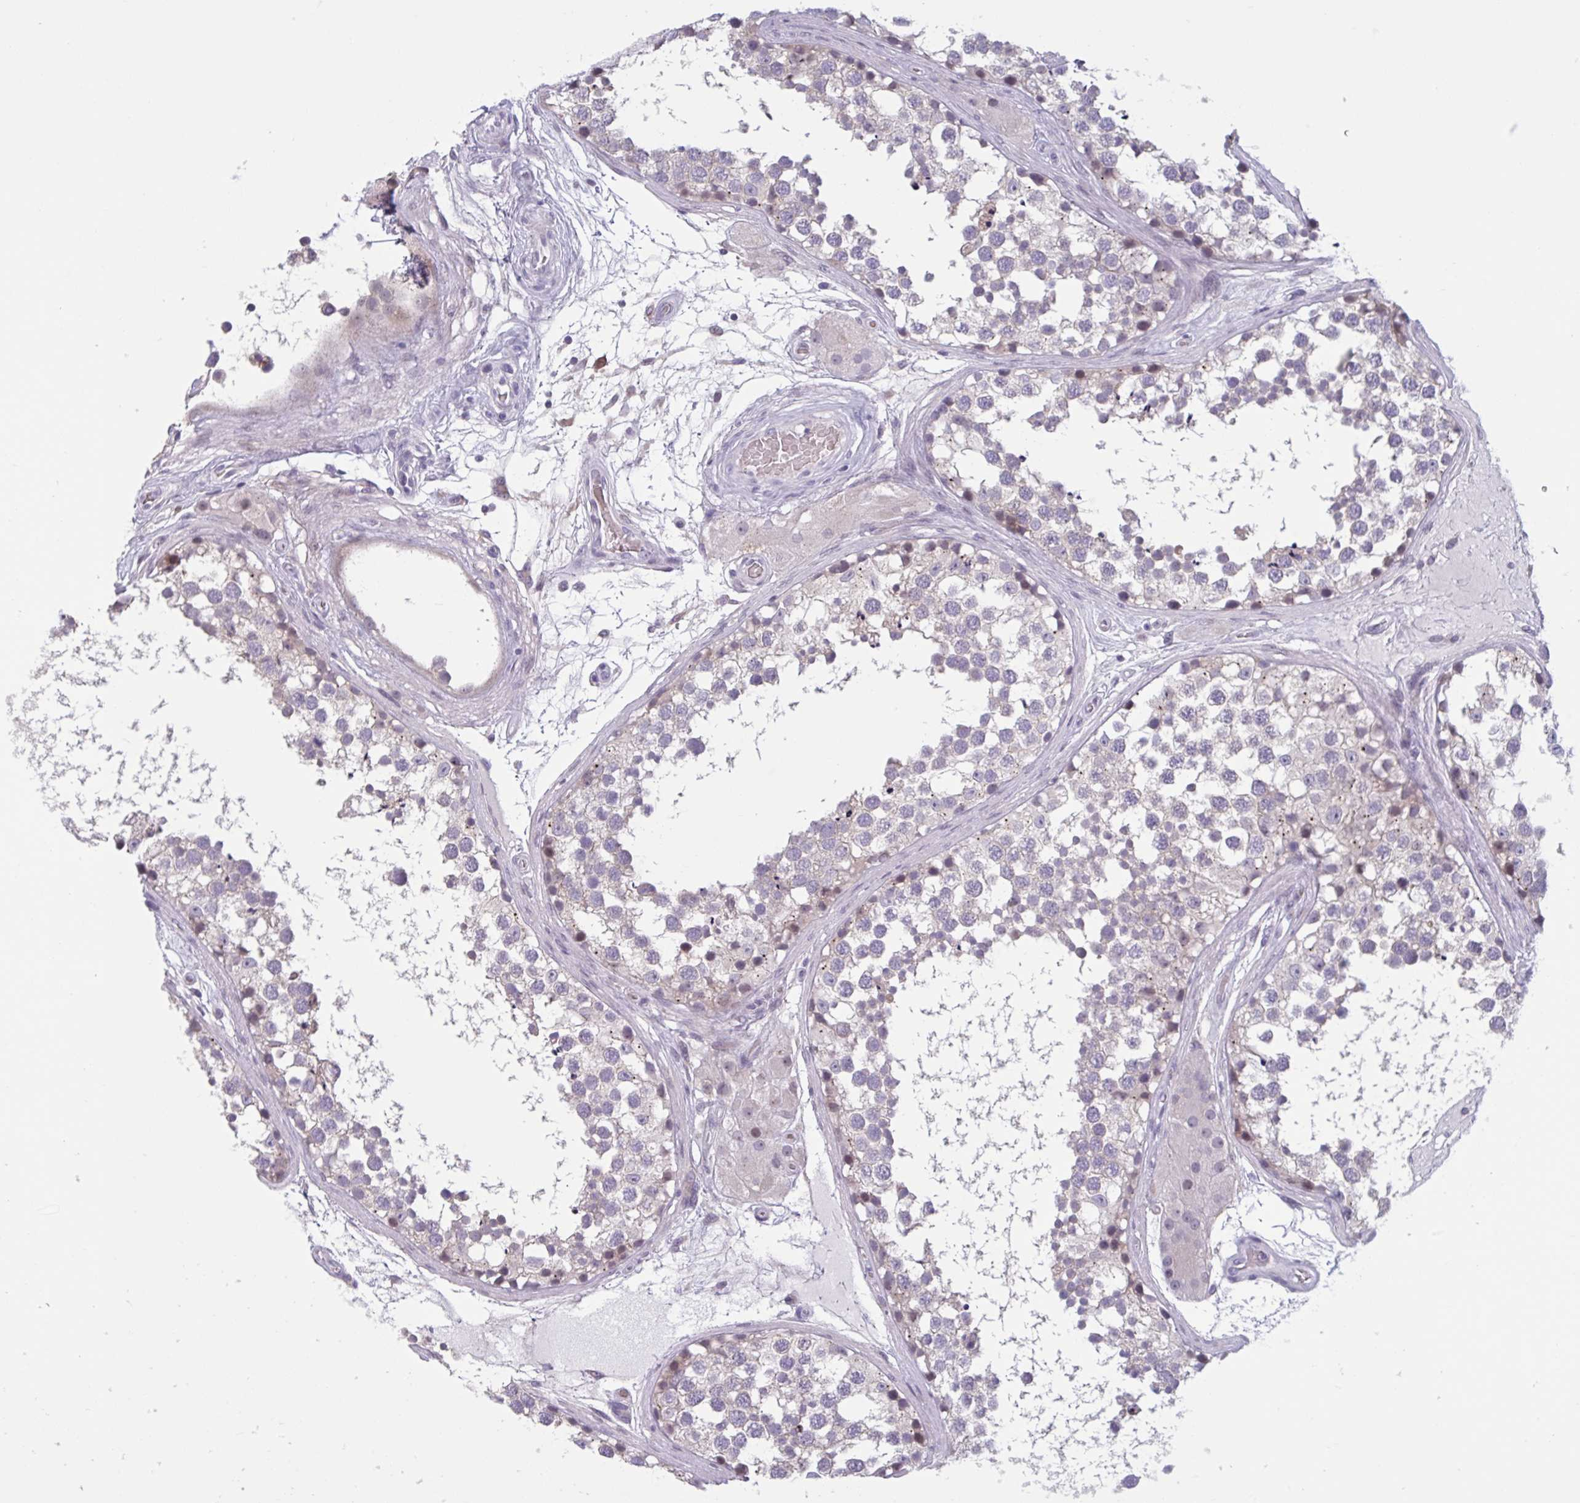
{"staining": {"intensity": "weak", "quantity": "<25%", "location": "cytoplasmic/membranous"}, "tissue": "testis", "cell_type": "Cells in seminiferous ducts", "image_type": "normal", "snomed": [{"axis": "morphology", "description": "Normal tissue, NOS"}, {"axis": "morphology", "description": "Seminoma, NOS"}, {"axis": "topography", "description": "Testis"}], "caption": "Benign testis was stained to show a protein in brown. There is no significant positivity in cells in seminiferous ducts. (DAB immunohistochemistry (IHC), high magnification).", "gene": "HSD11B2", "patient": {"sex": "male", "age": 65}}